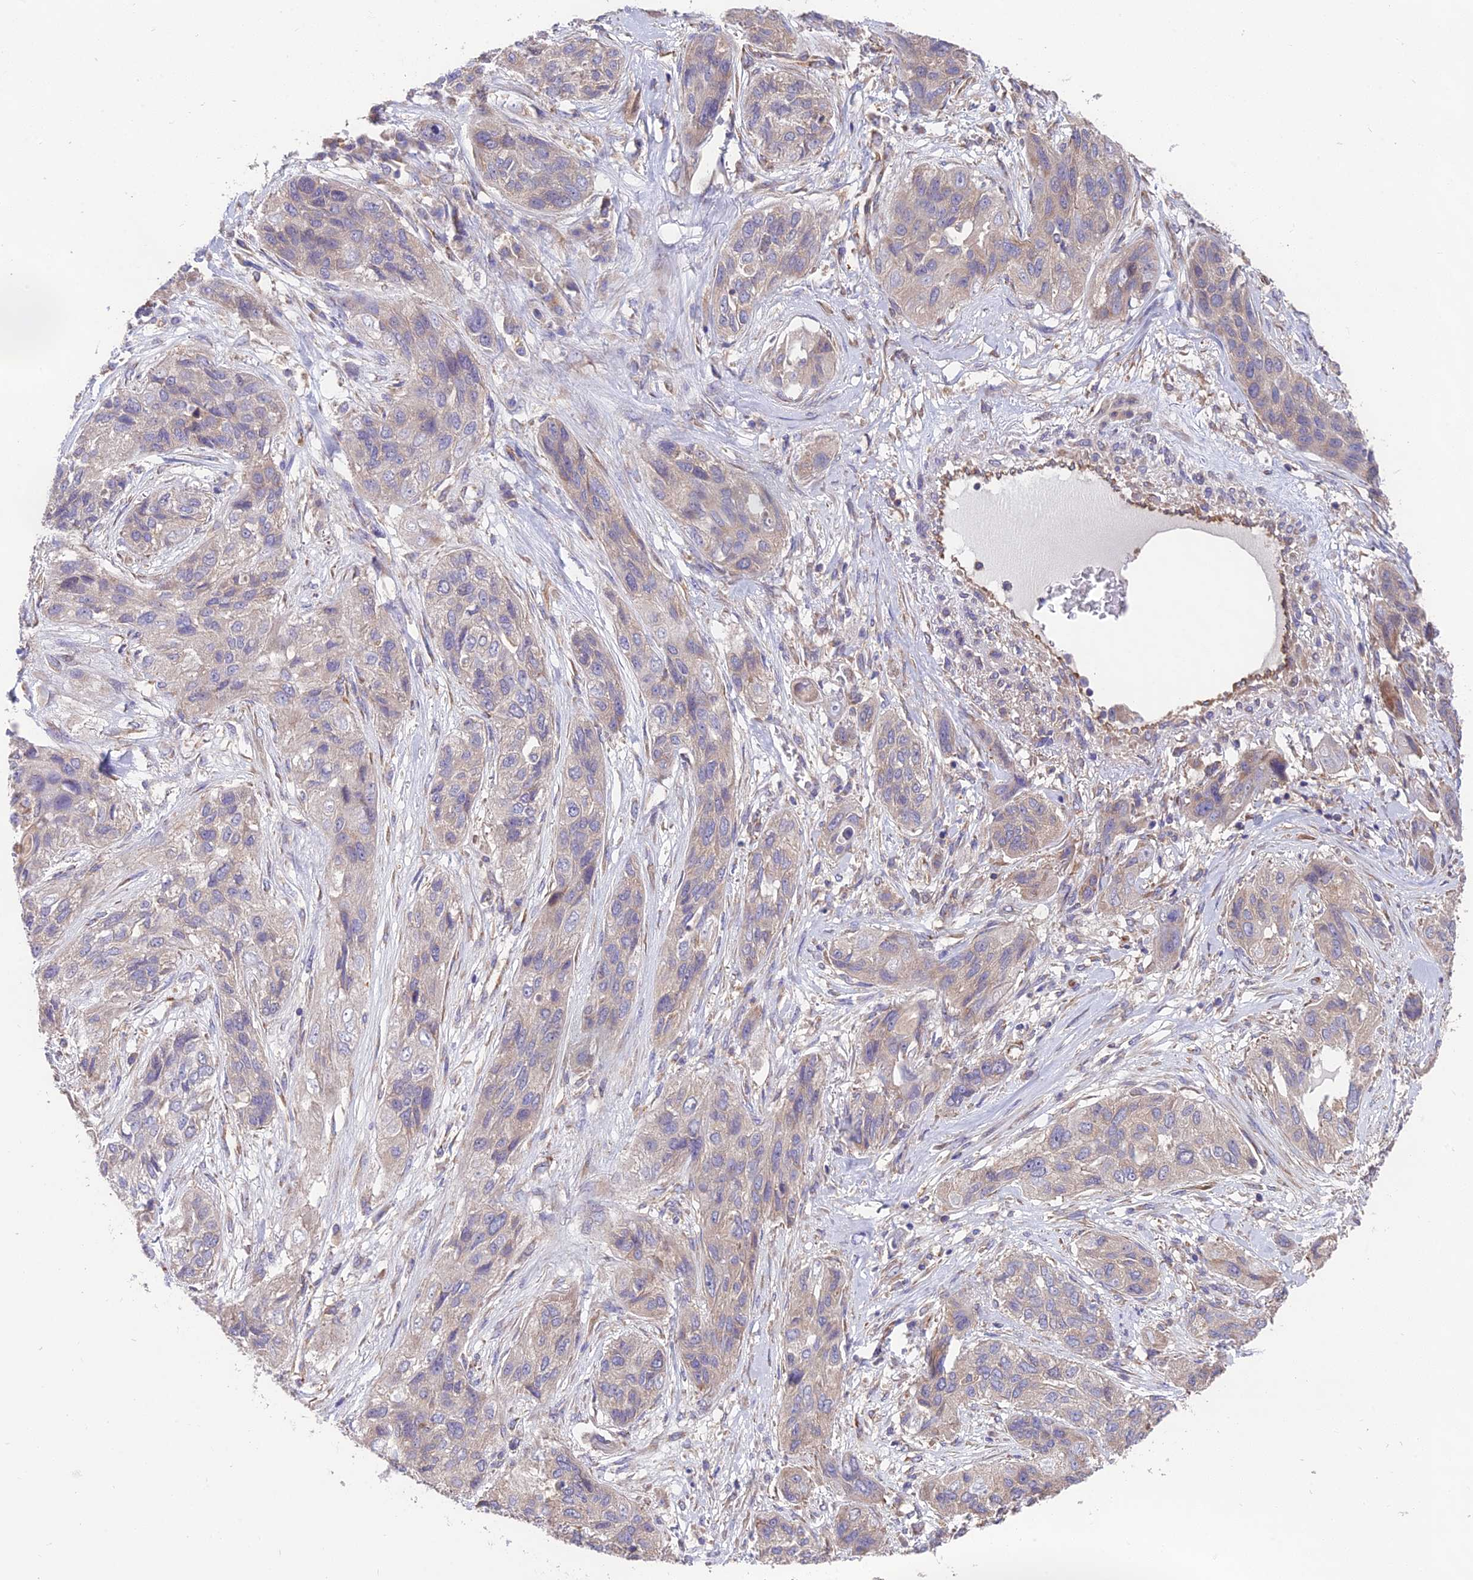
{"staining": {"intensity": "weak", "quantity": "<25%", "location": "cytoplasmic/membranous"}, "tissue": "lung cancer", "cell_type": "Tumor cells", "image_type": "cancer", "snomed": [{"axis": "morphology", "description": "Squamous cell carcinoma, NOS"}, {"axis": "topography", "description": "Lung"}], "caption": "Lung squamous cell carcinoma was stained to show a protein in brown. There is no significant expression in tumor cells. Nuclei are stained in blue.", "gene": "BLOC1S4", "patient": {"sex": "female", "age": 70}}